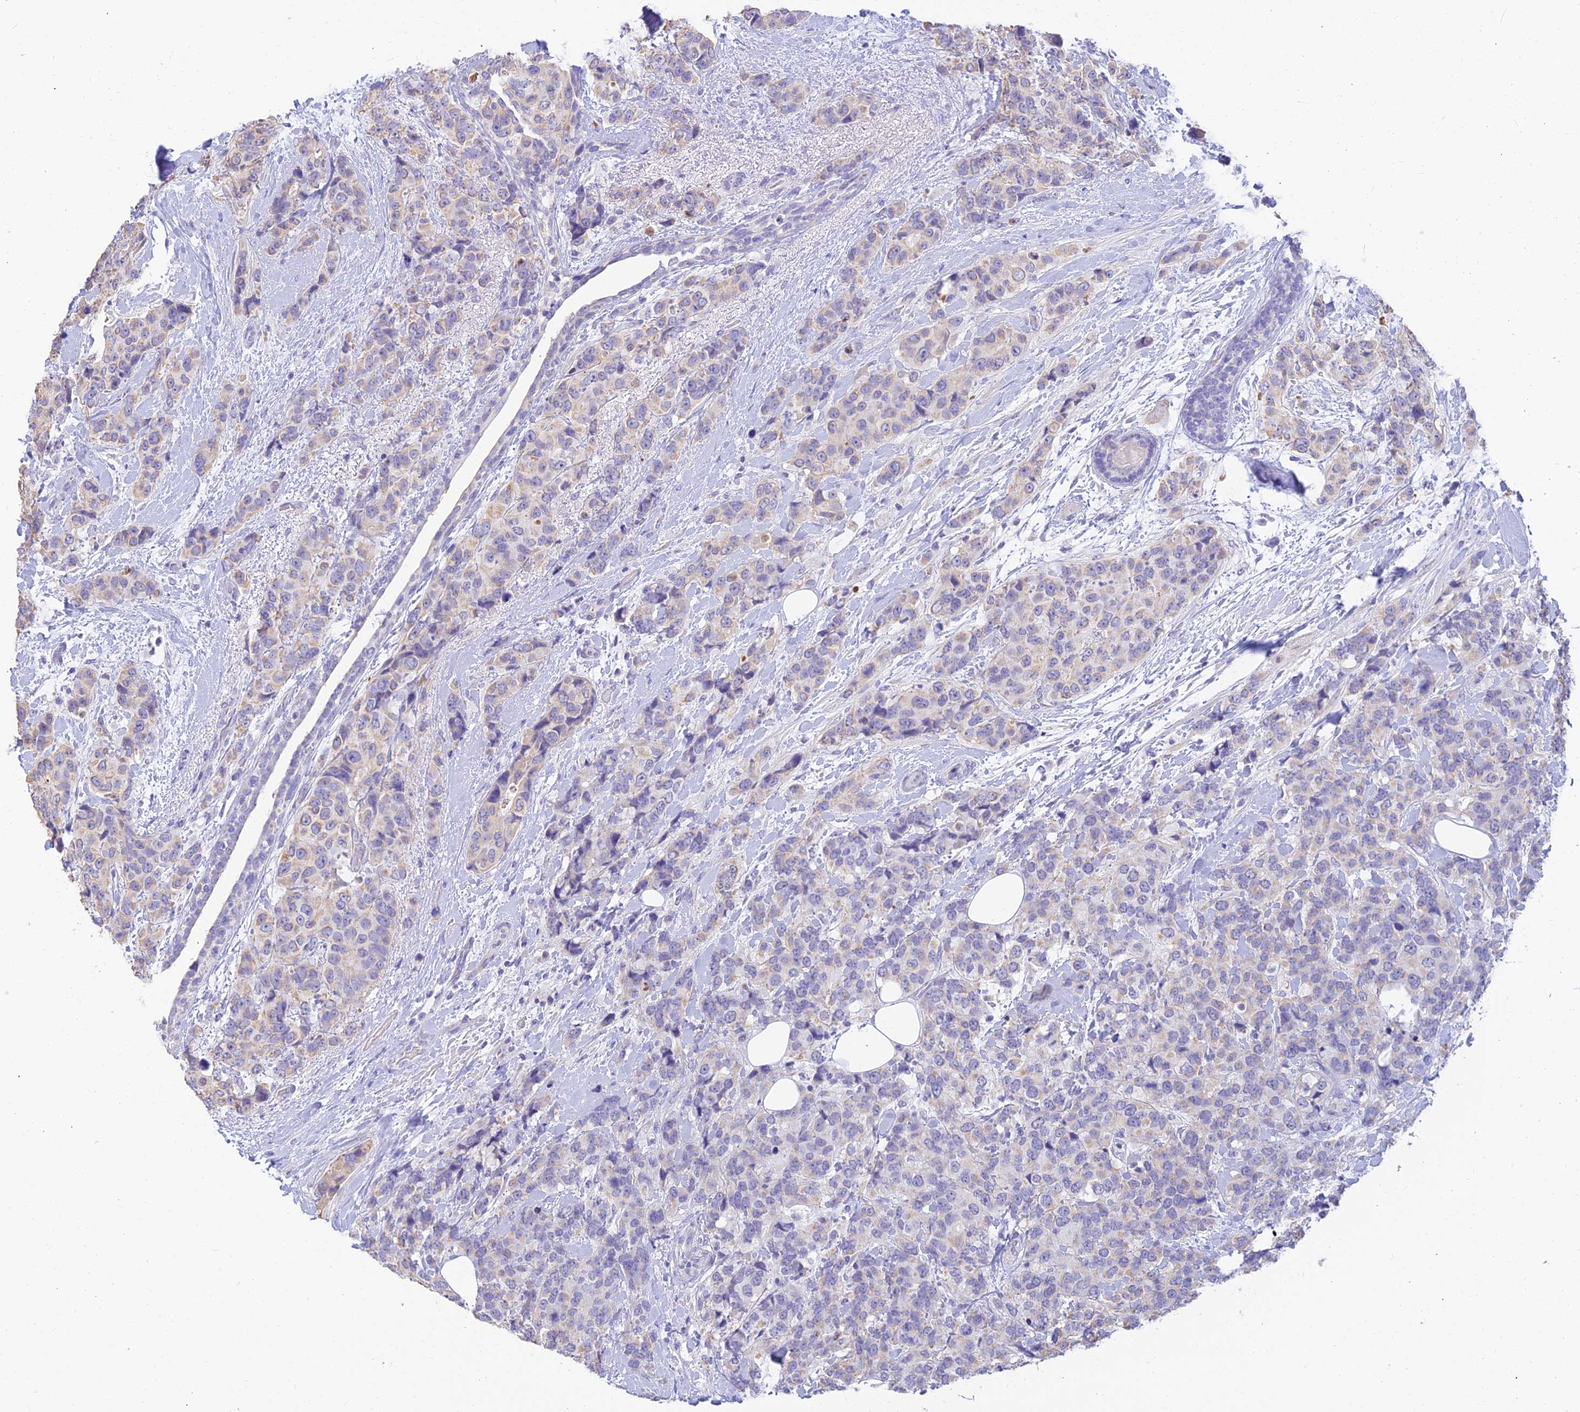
{"staining": {"intensity": "weak", "quantity": "<25%", "location": "cytoplasmic/membranous"}, "tissue": "breast cancer", "cell_type": "Tumor cells", "image_type": "cancer", "snomed": [{"axis": "morphology", "description": "Lobular carcinoma"}, {"axis": "topography", "description": "Breast"}], "caption": "DAB immunohistochemical staining of human breast cancer (lobular carcinoma) exhibits no significant staining in tumor cells. (DAB immunohistochemistry (IHC) visualized using brightfield microscopy, high magnification).", "gene": "INTS13", "patient": {"sex": "female", "age": 59}}